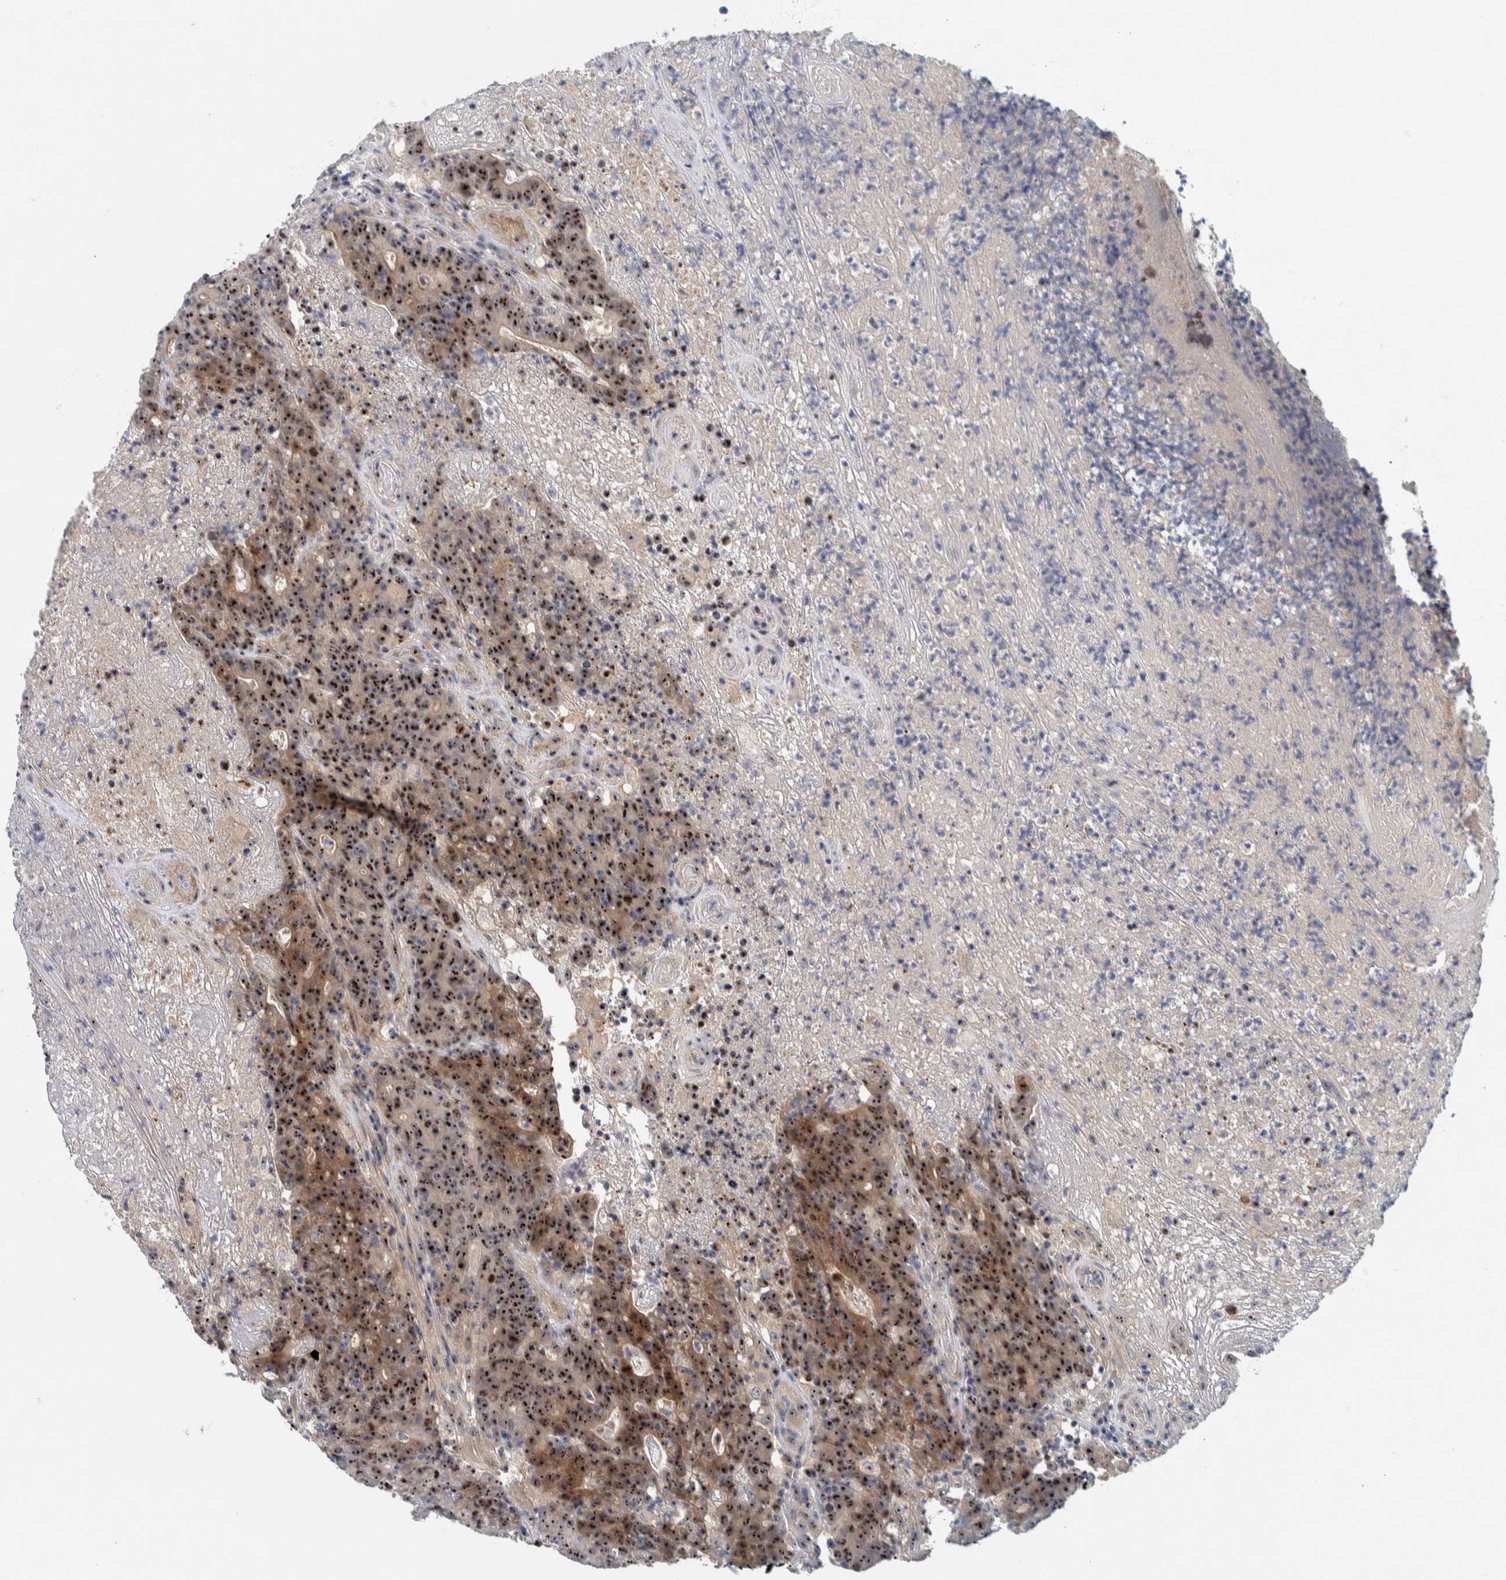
{"staining": {"intensity": "strong", "quantity": ">75%", "location": "cytoplasmic/membranous,nuclear"}, "tissue": "colorectal cancer", "cell_type": "Tumor cells", "image_type": "cancer", "snomed": [{"axis": "morphology", "description": "Normal tissue, NOS"}, {"axis": "morphology", "description": "Adenocarcinoma, NOS"}, {"axis": "topography", "description": "Colon"}], "caption": "Human colorectal cancer stained for a protein (brown) demonstrates strong cytoplasmic/membranous and nuclear positive staining in about >75% of tumor cells.", "gene": "NOL11", "patient": {"sex": "female", "age": 75}}